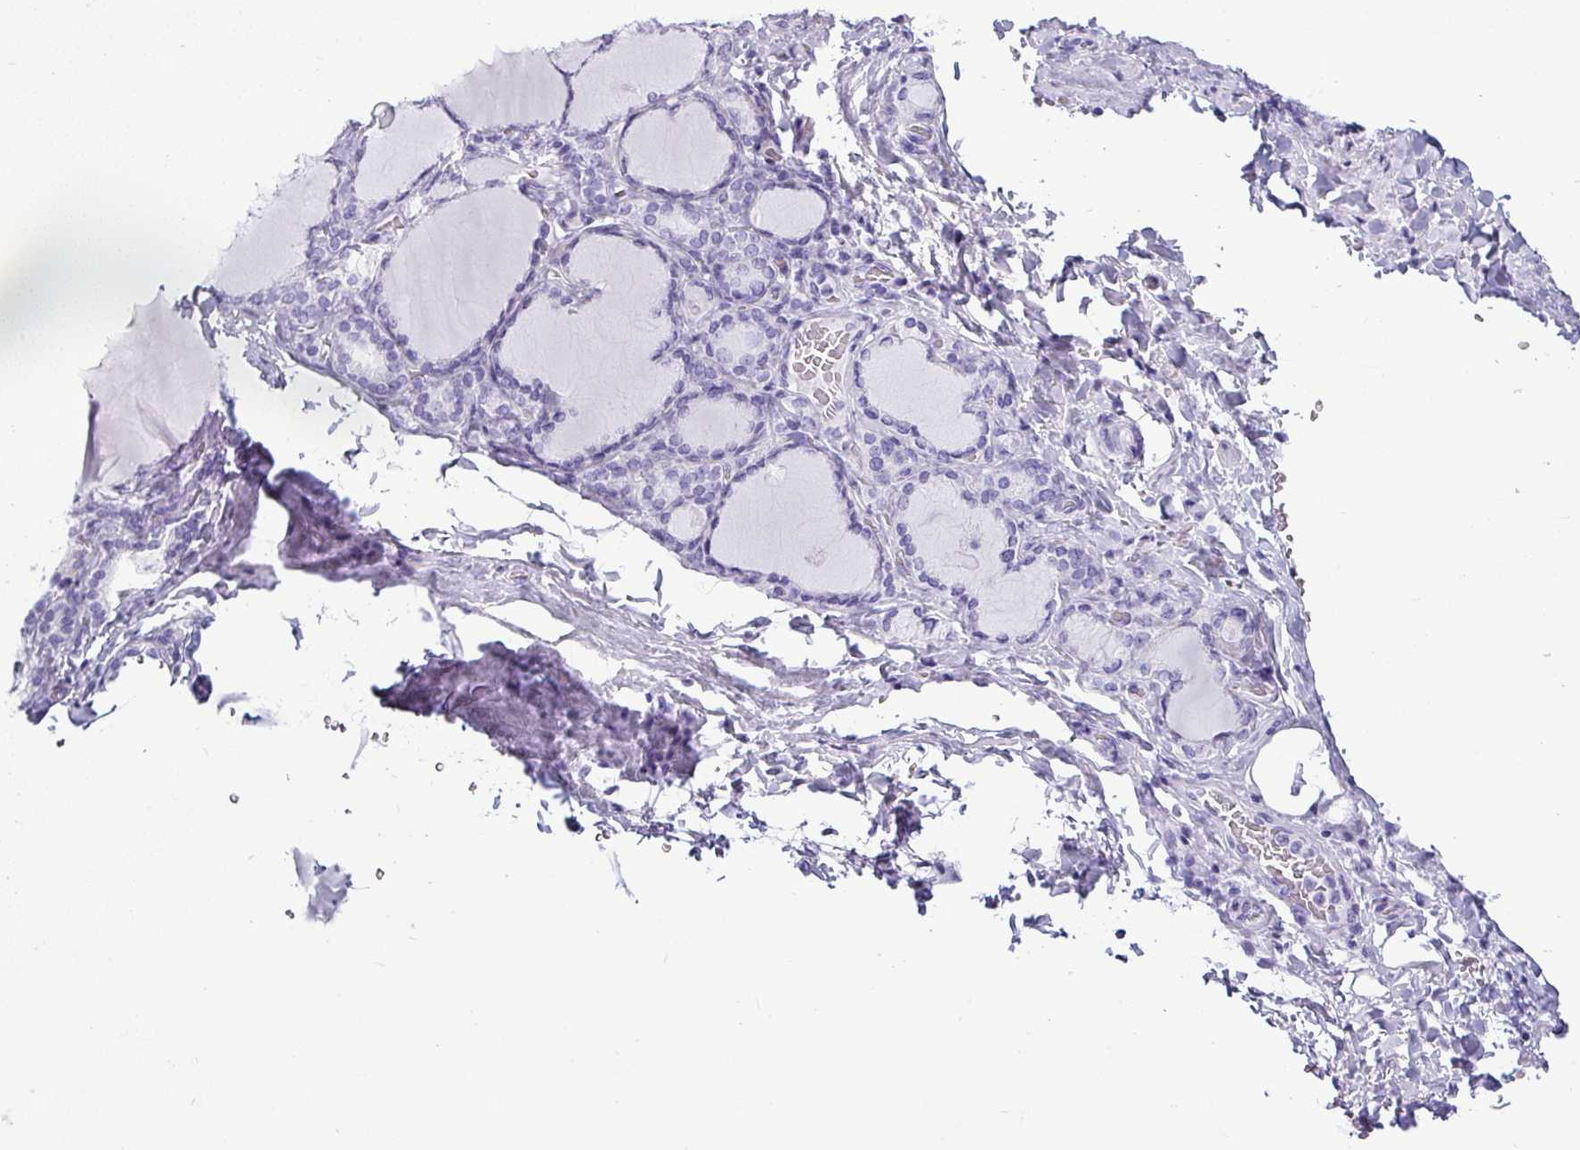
{"staining": {"intensity": "negative", "quantity": "none", "location": "none"}, "tissue": "thyroid gland", "cell_type": "Glandular cells", "image_type": "normal", "snomed": [{"axis": "morphology", "description": "Normal tissue, NOS"}, {"axis": "topography", "description": "Thyroid gland"}], "caption": "This is an immunohistochemistry (IHC) micrograph of normal human thyroid gland. There is no expression in glandular cells.", "gene": "VCX2", "patient": {"sex": "female", "age": 31}}